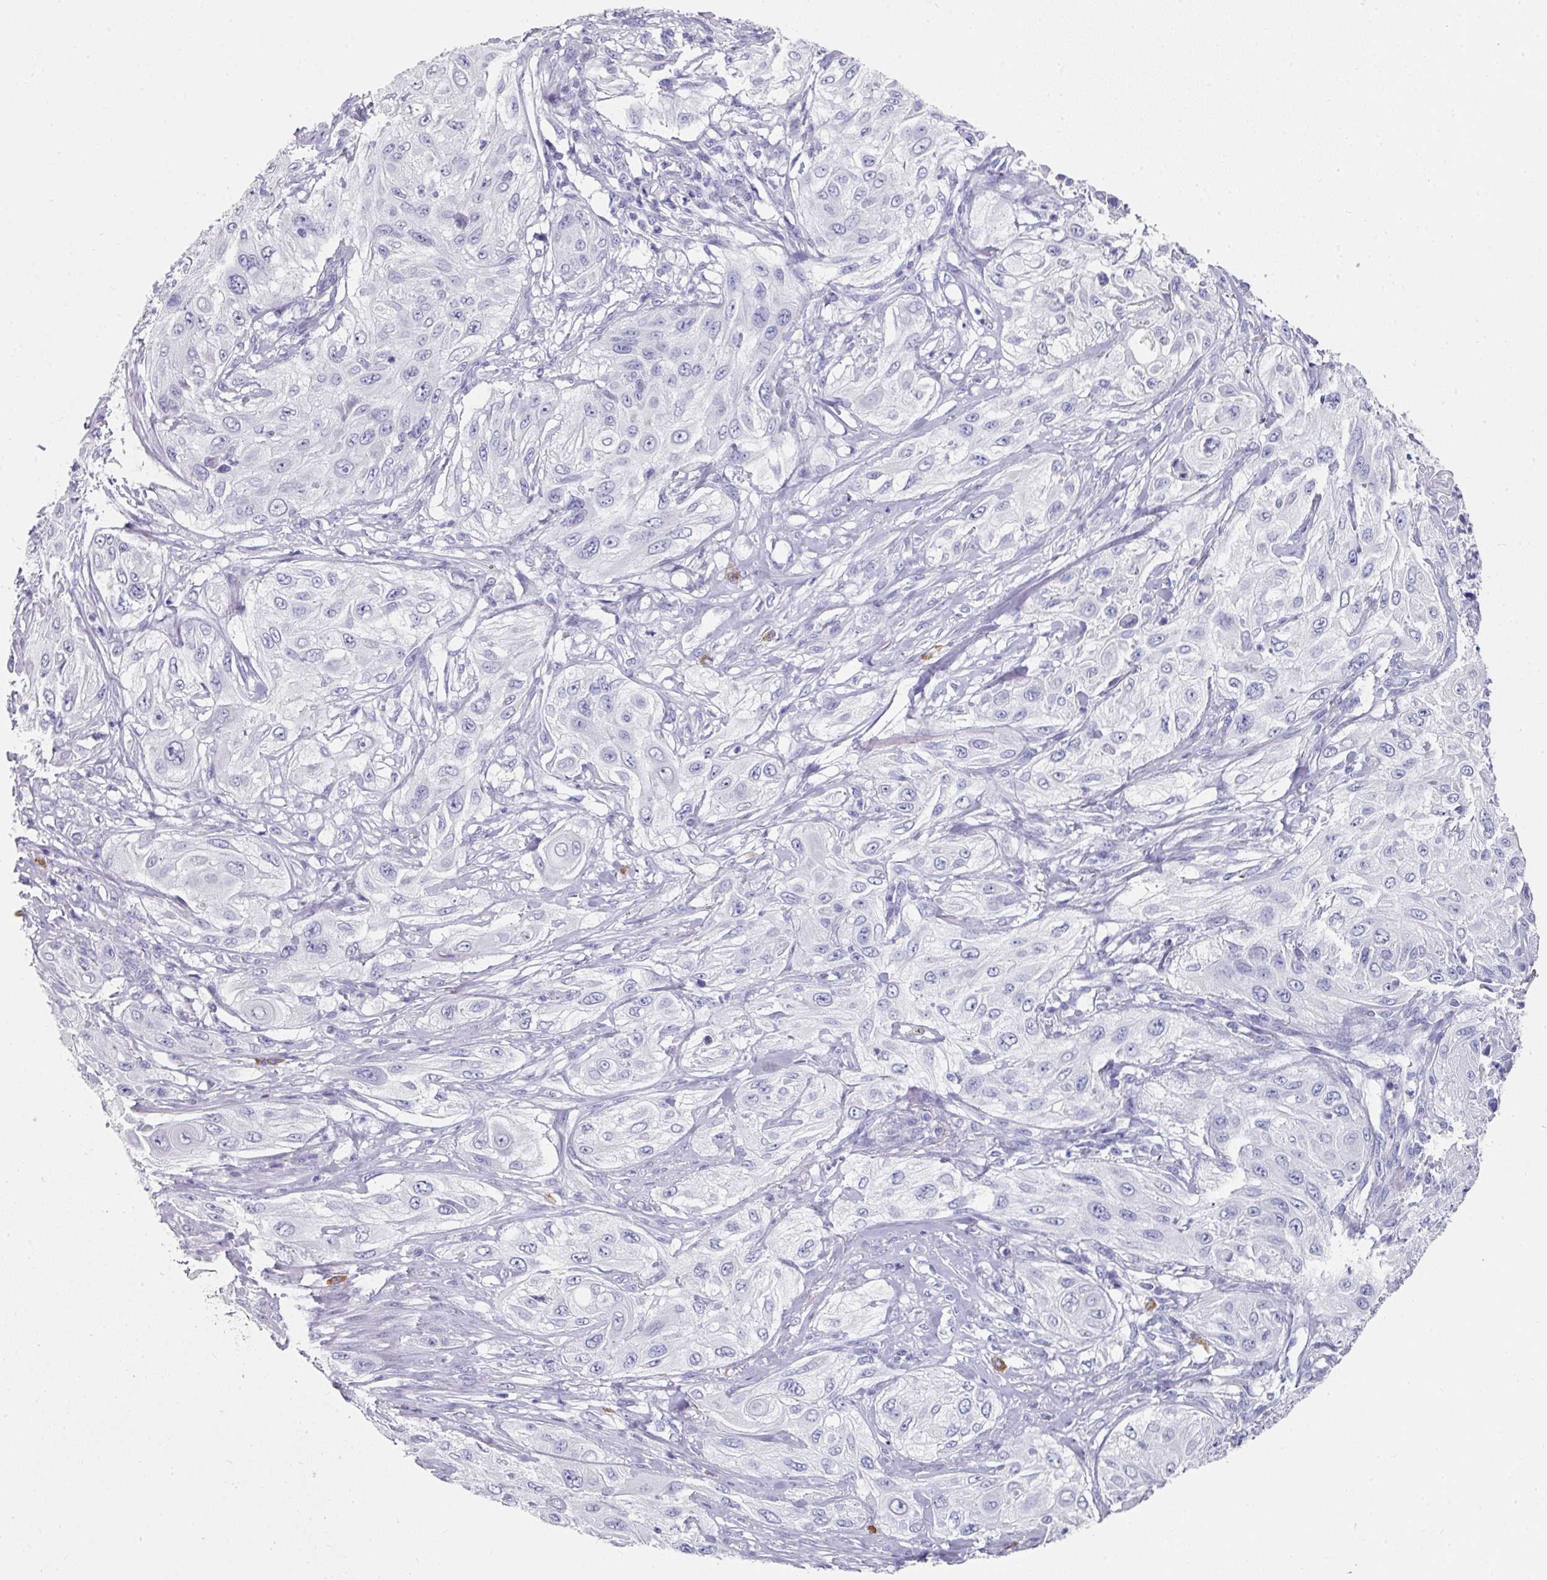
{"staining": {"intensity": "negative", "quantity": "none", "location": "none"}, "tissue": "cervical cancer", "cell_type": "Tumor cells", "image_type": "cancer", "snomed": [{"axis": "morphology", "description": "Squamous cell carcinoma, NOS"}, {"axis": "topography", "description": "Cervix"}], "caption": "Immunohistochemistry (IHC) of squamous cell carcinoma (cervical) demonstrates no positivity in tumor cells.", "gene": "SETBP1", "patient": {"sex": "female", "age": 42}}